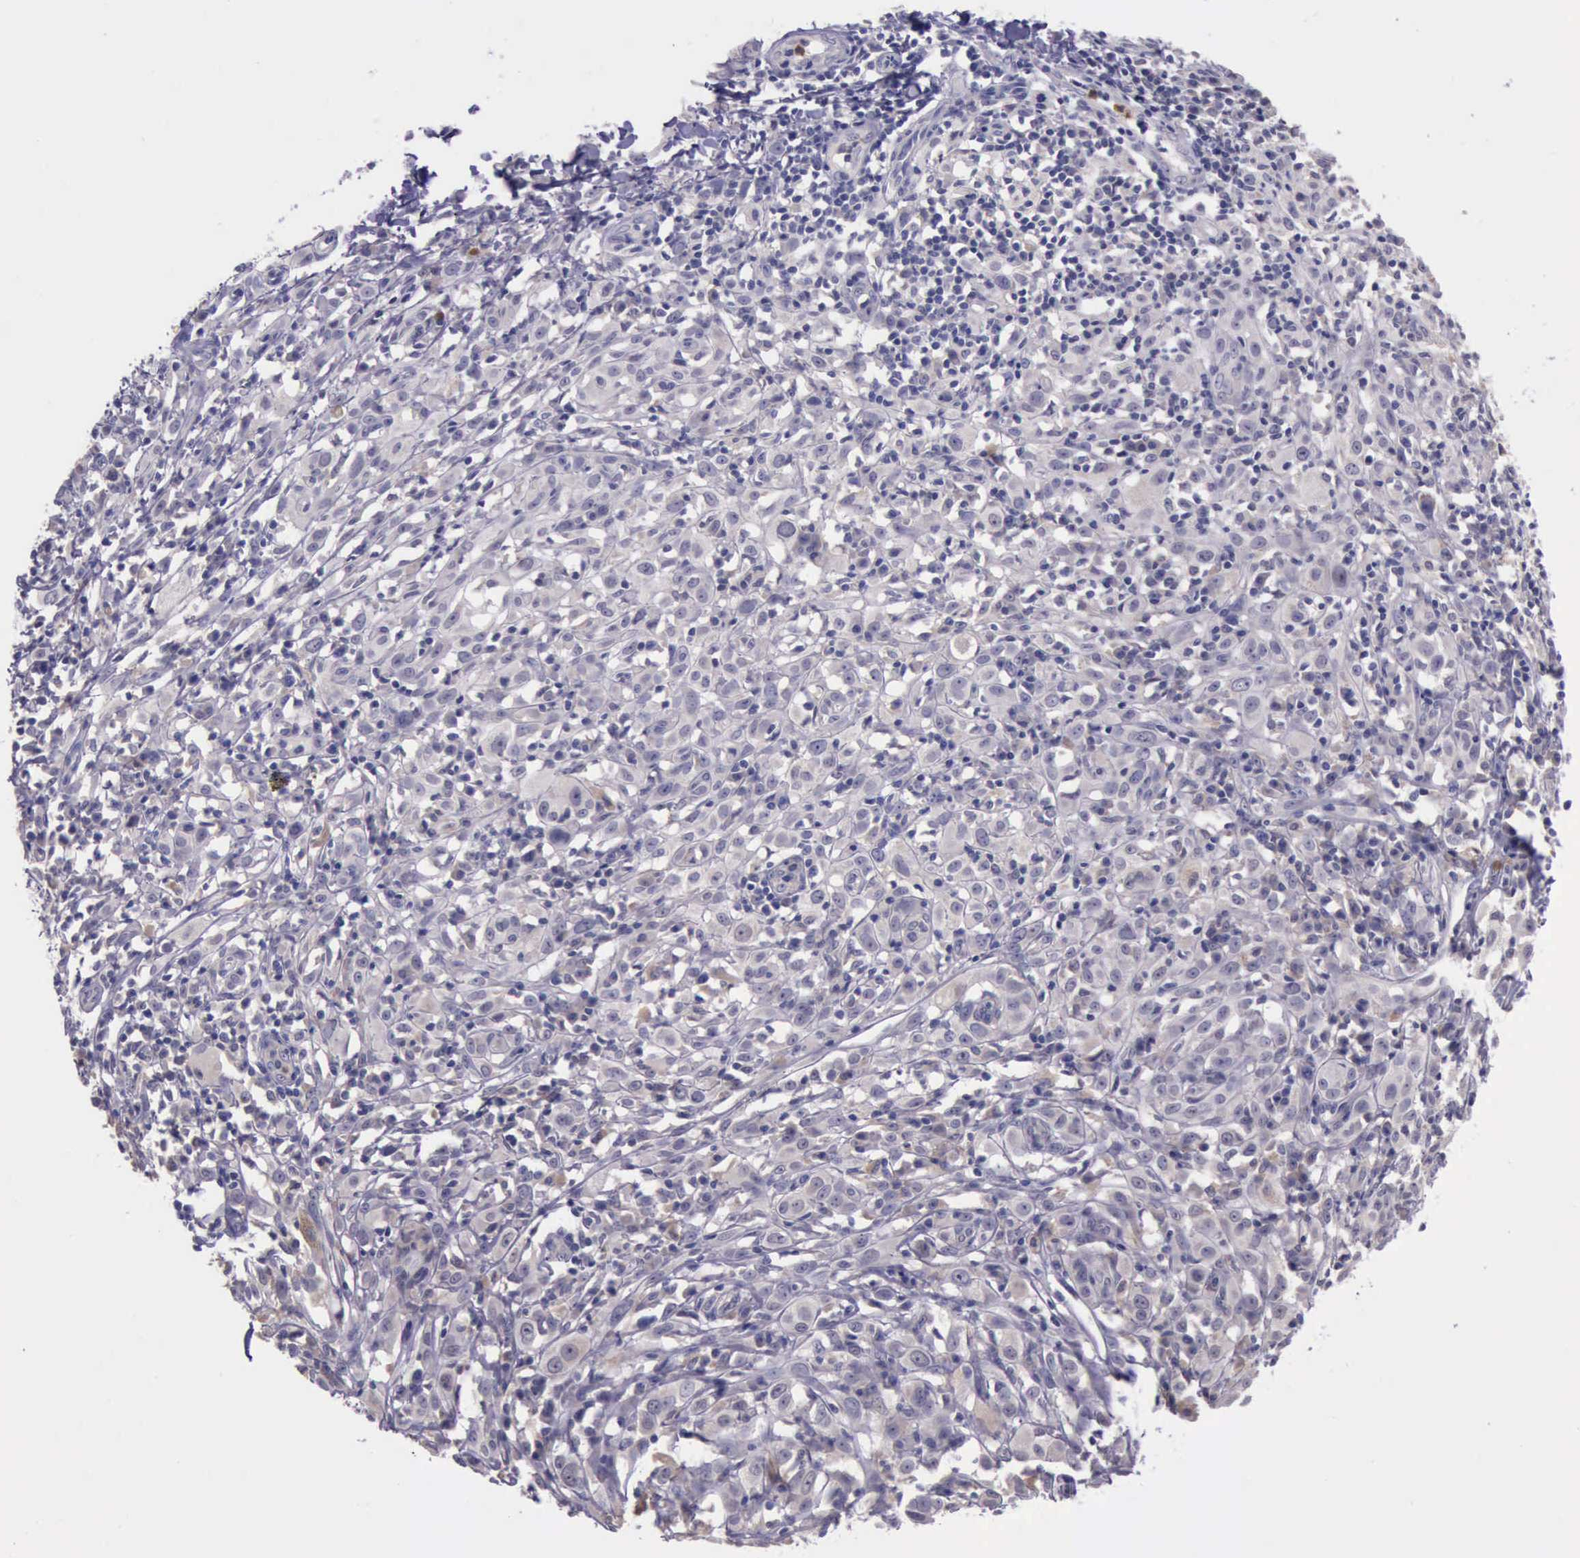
{"staining": {"intensity": "weak", "quantity": ">75%", "location": "cytoplasmic/membranous"}, "tissue": "melanoma", "cell_type": "Tumor cells", "image_type": "cancer", "snomed": [{"axis": "morphology", "description": "Malignant melanoma, NOS"}, {"axis": "topography", "description": "Skin"}], "caption": "Protein expression analysis of malignant melanoma reveals weak cytoplasmic/membranous staining in approximately >75% of tumor cells. (brown staining indicates protein expression, while blue staining denotes nuclei).", "gene": "PLEK2", "patient": {"sex": "female", "age": 52}}